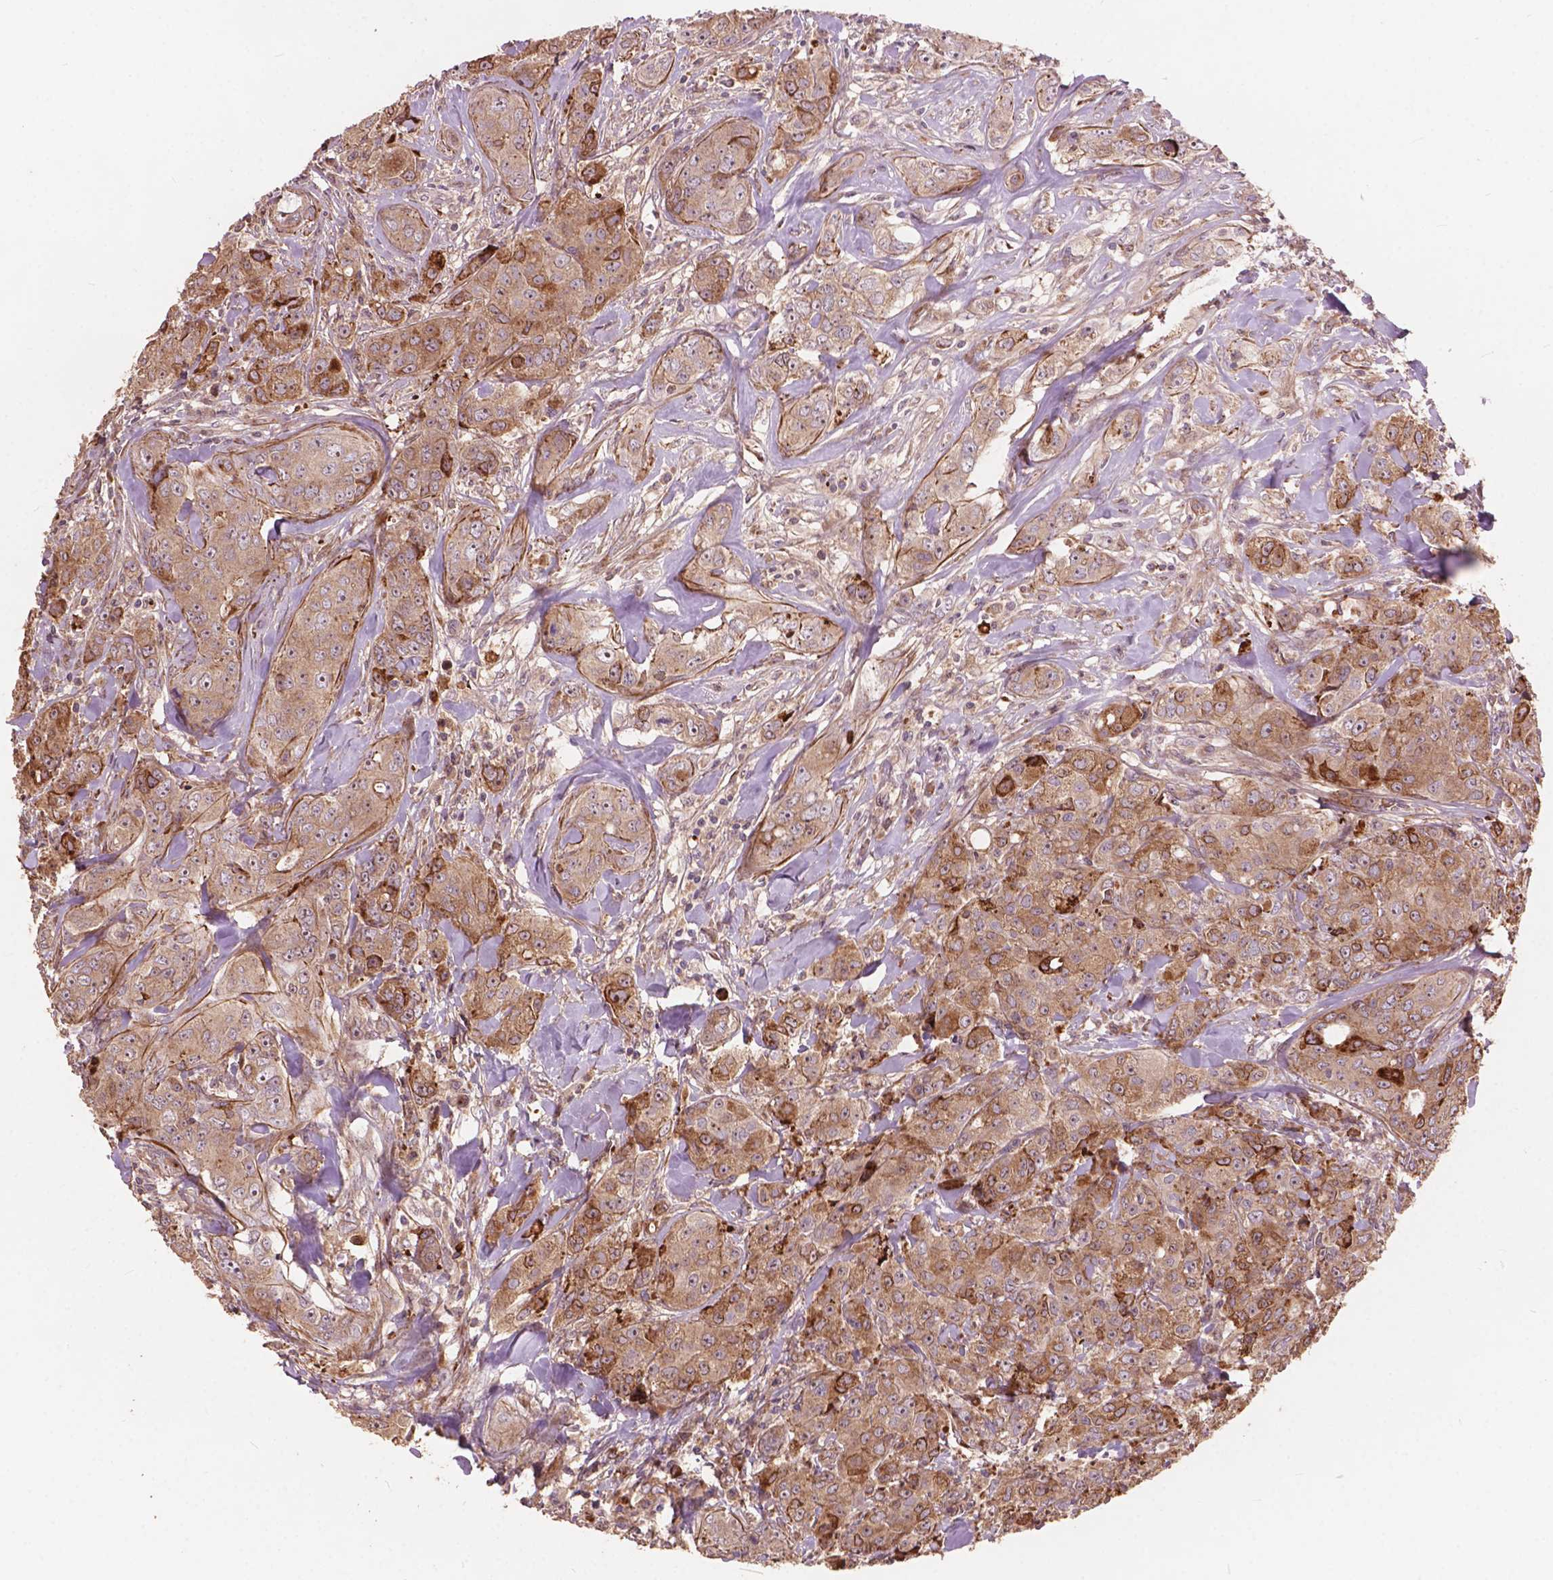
{"staining": {"intensity": "moderate", "quantity": ">75%", "location": "cytoplasmic/membranous"}, "tissue": "breast cancer", "cell_type": "Tumor cells", "image_type": "cancer", "snomed": [{"axis": "morphology", "description": "Duct carcinoma"}, {"axis": "topography", "description": "Breast"}], "caption": "Protein expression analysis of human breast infiltrating ductal carcinoma reveals moderate cytoplasmic/membranous staining in approximately >75% of tumor cells.", "gene": "FNIP1", "patient": {"sex": "female", "age": 43}}